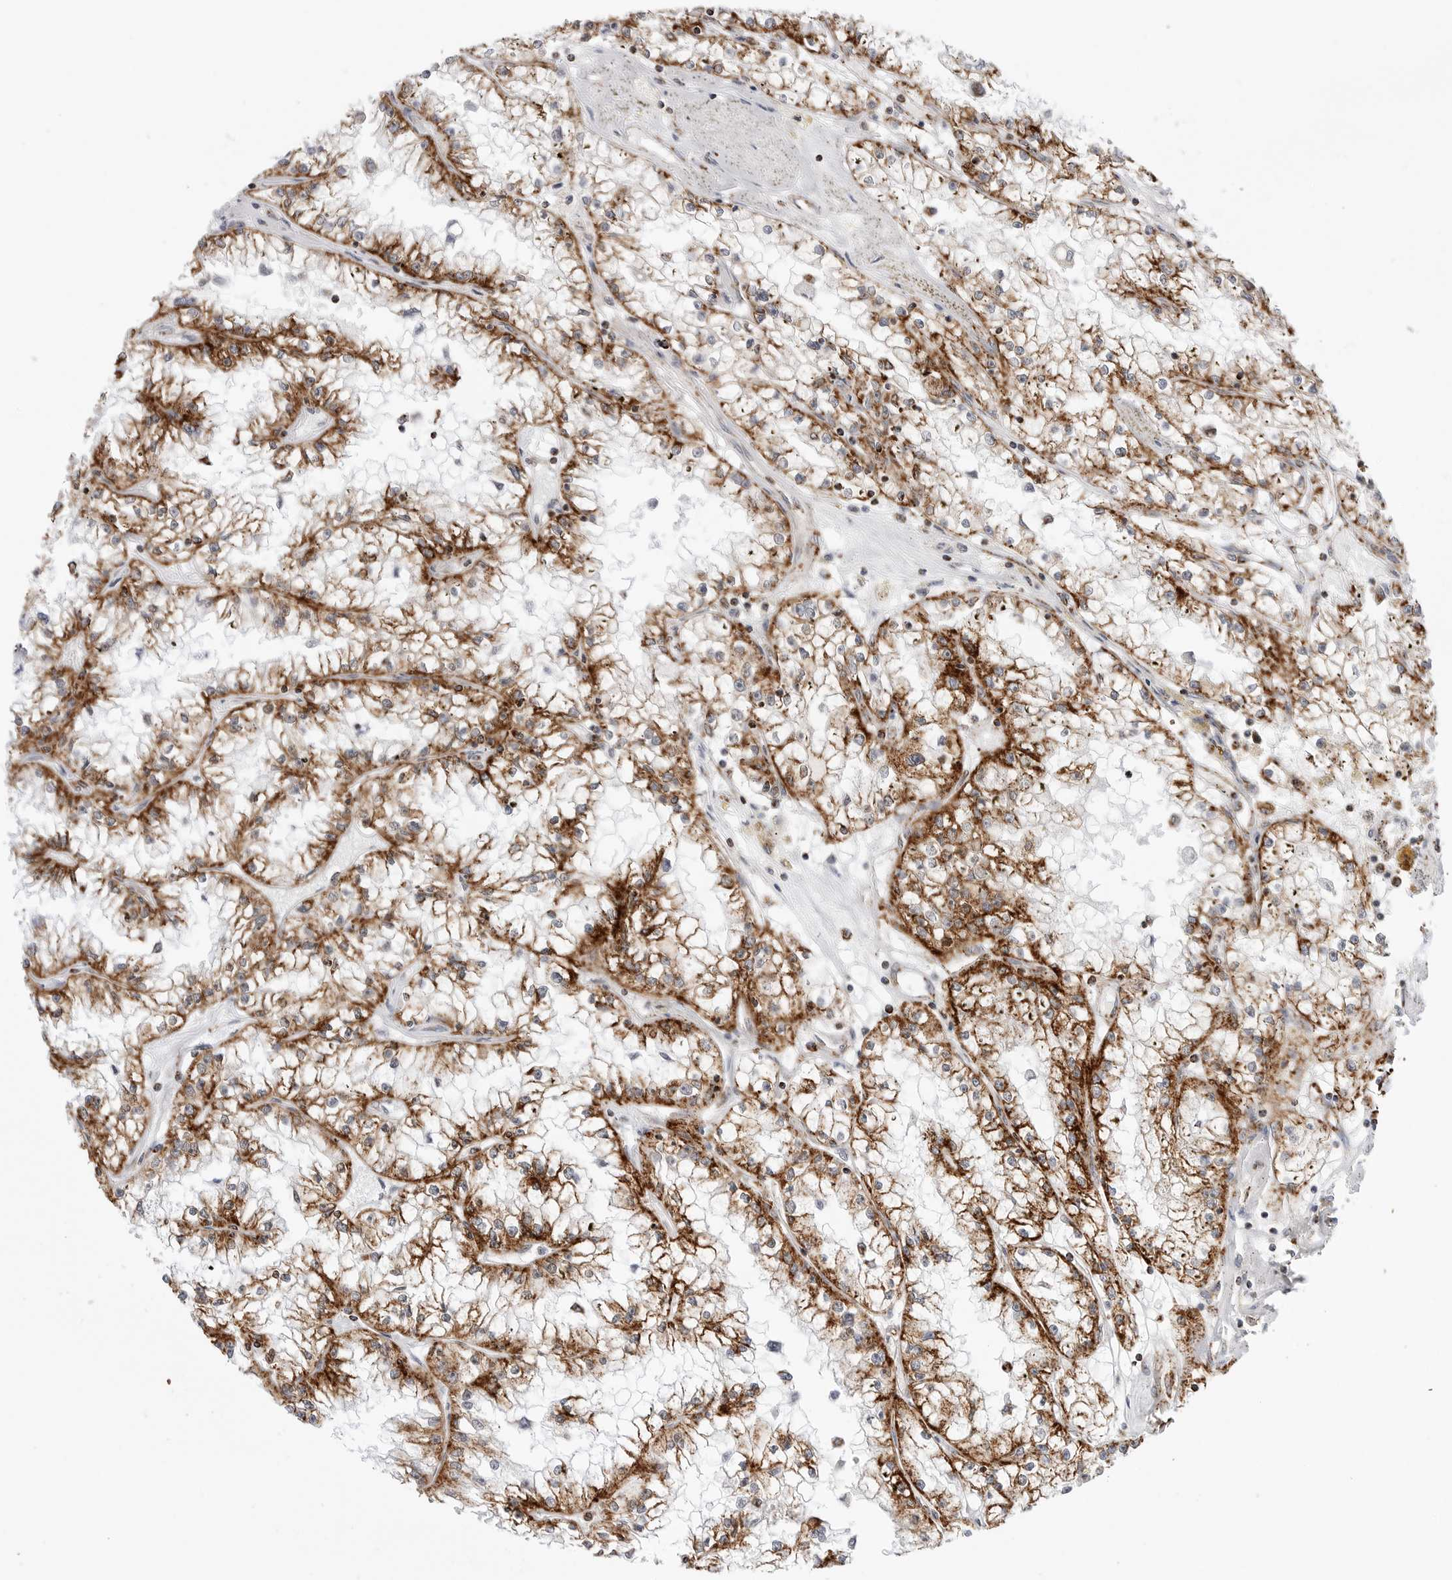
{"staining": {"intensity": "strong", "quantity": ">75%", "location": "cytoplasmic/membranous"}, "tissue": "renal cancer", "cell_type": "Tumor cells", "image_type": "cancer", "snomed": [{"axis": "morphology", "description": "Adenocarcinoma, NOS"}, {"axis": "topography", "description": "Kidney"}], "caption": "Immunohistochemical staining of human renal cancer (adenocarcinoma) reveals high levels of strong cytoplasmic/membranous protein positivity in about >75% of tumor cells.", "gene": "ATP5IF1", "patient": {"sex": "male", "age": 56}}